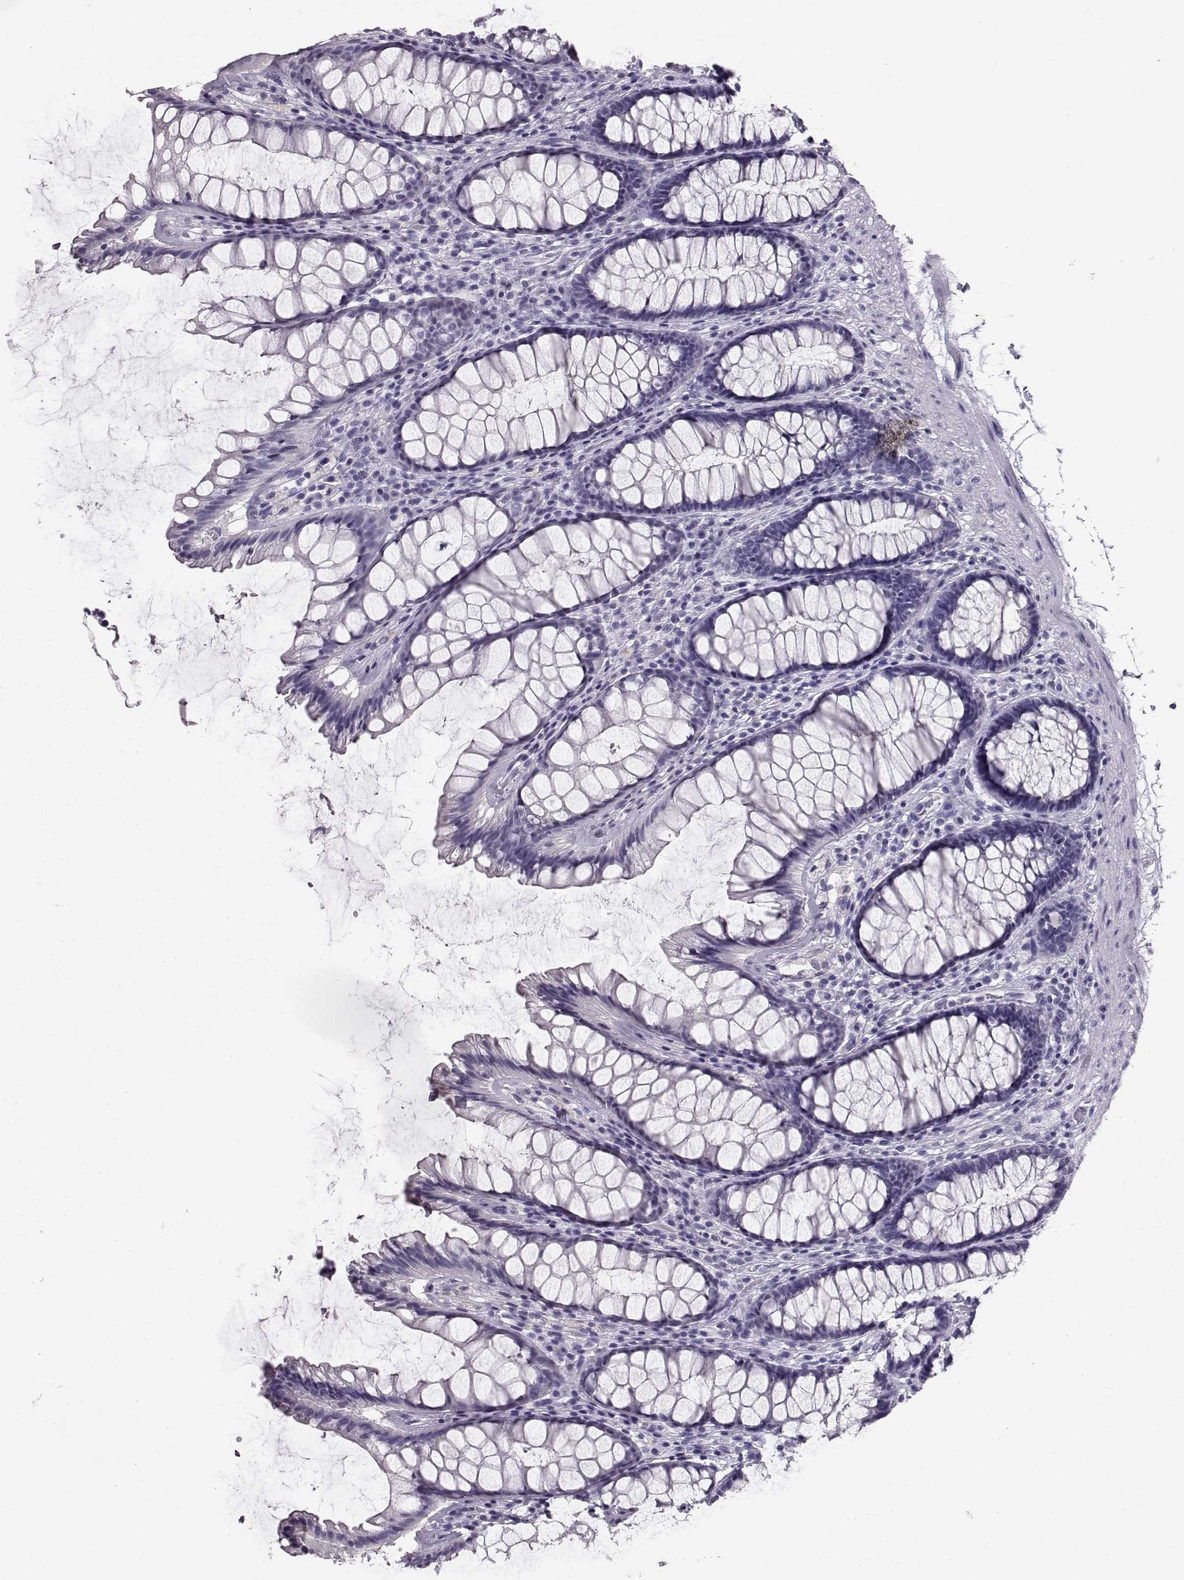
{"staining": {"intensity": "negative", "quantity": "none", "location": "none"}, "tissue": "rectum", "cell_type": "Glandular cells", "image_type": "normal", "snomed": [{"axis": "morphology", "description": "Normal tissue, NOS"}, {"axis": "topography", "description": "Rectum"}], "caption": "Protein analysis of unremarkable rectum shows no significant positivity in glandular cells.", "gene": "BFSP2", "patient": {"sex": "male", "age": 72}}